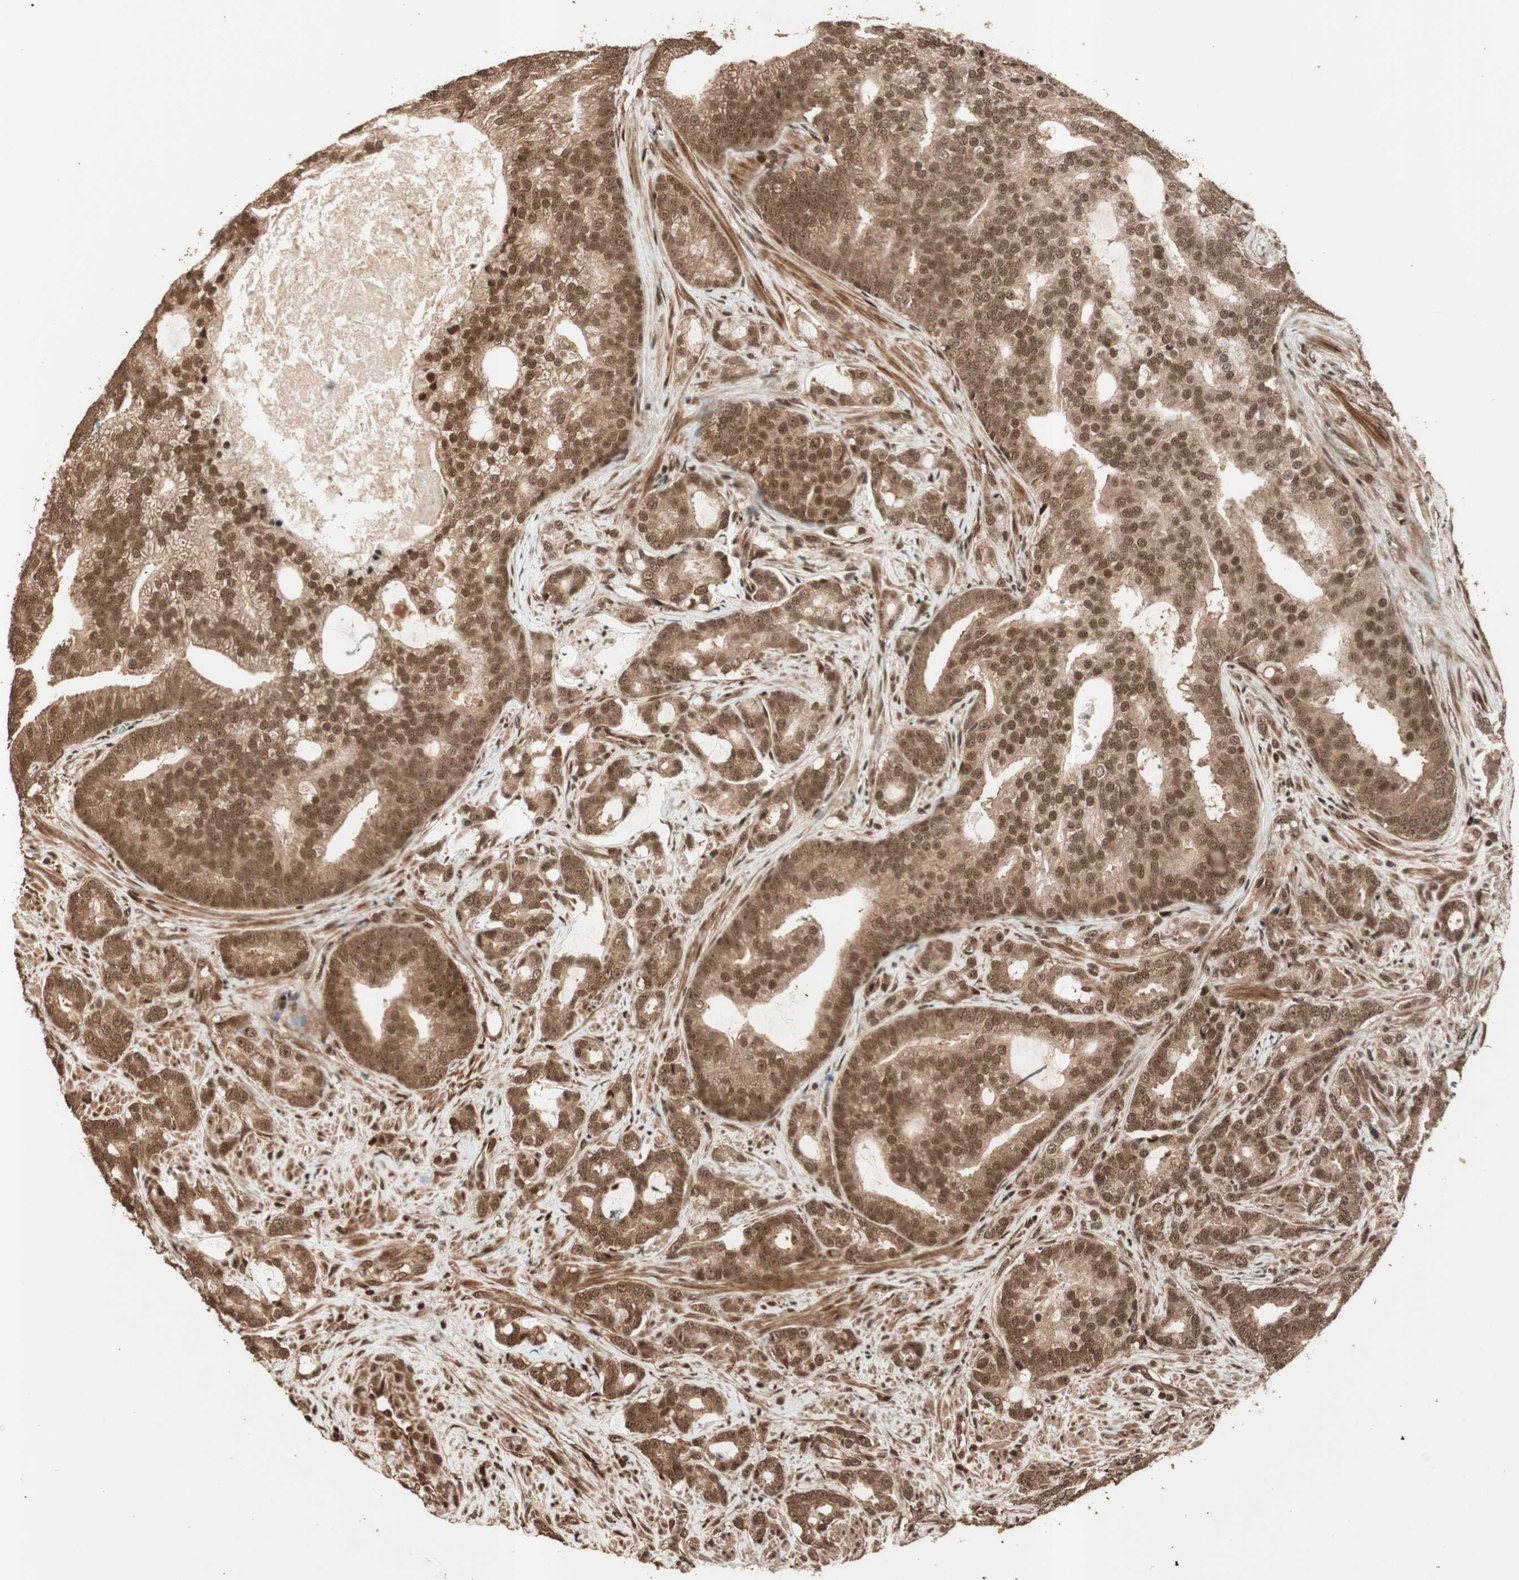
{"staining": {"intensity": "moderate", "quantity": ">75%", "location": "cytoplasmic/membranous,nuclear"}, "tissue": "prostate cancer", "cell_type": "Tumor cells", "image_type": "cancer", "snomed": [{"axis": "morphology", "description": "Adenocarcinoma, Low grade"}, {"axis": "topography", "description": "Prostate"}], "caption": "This is an image of immunohistochemistry (IHC) staining of prostate low-grade adenocarcinoma, which shows moderate positivity in the cytoplasmic/membranous and nuclear of tumor cells.", "gene": "ALKBH5", "patient": {"sex": "male", "age": 58}}